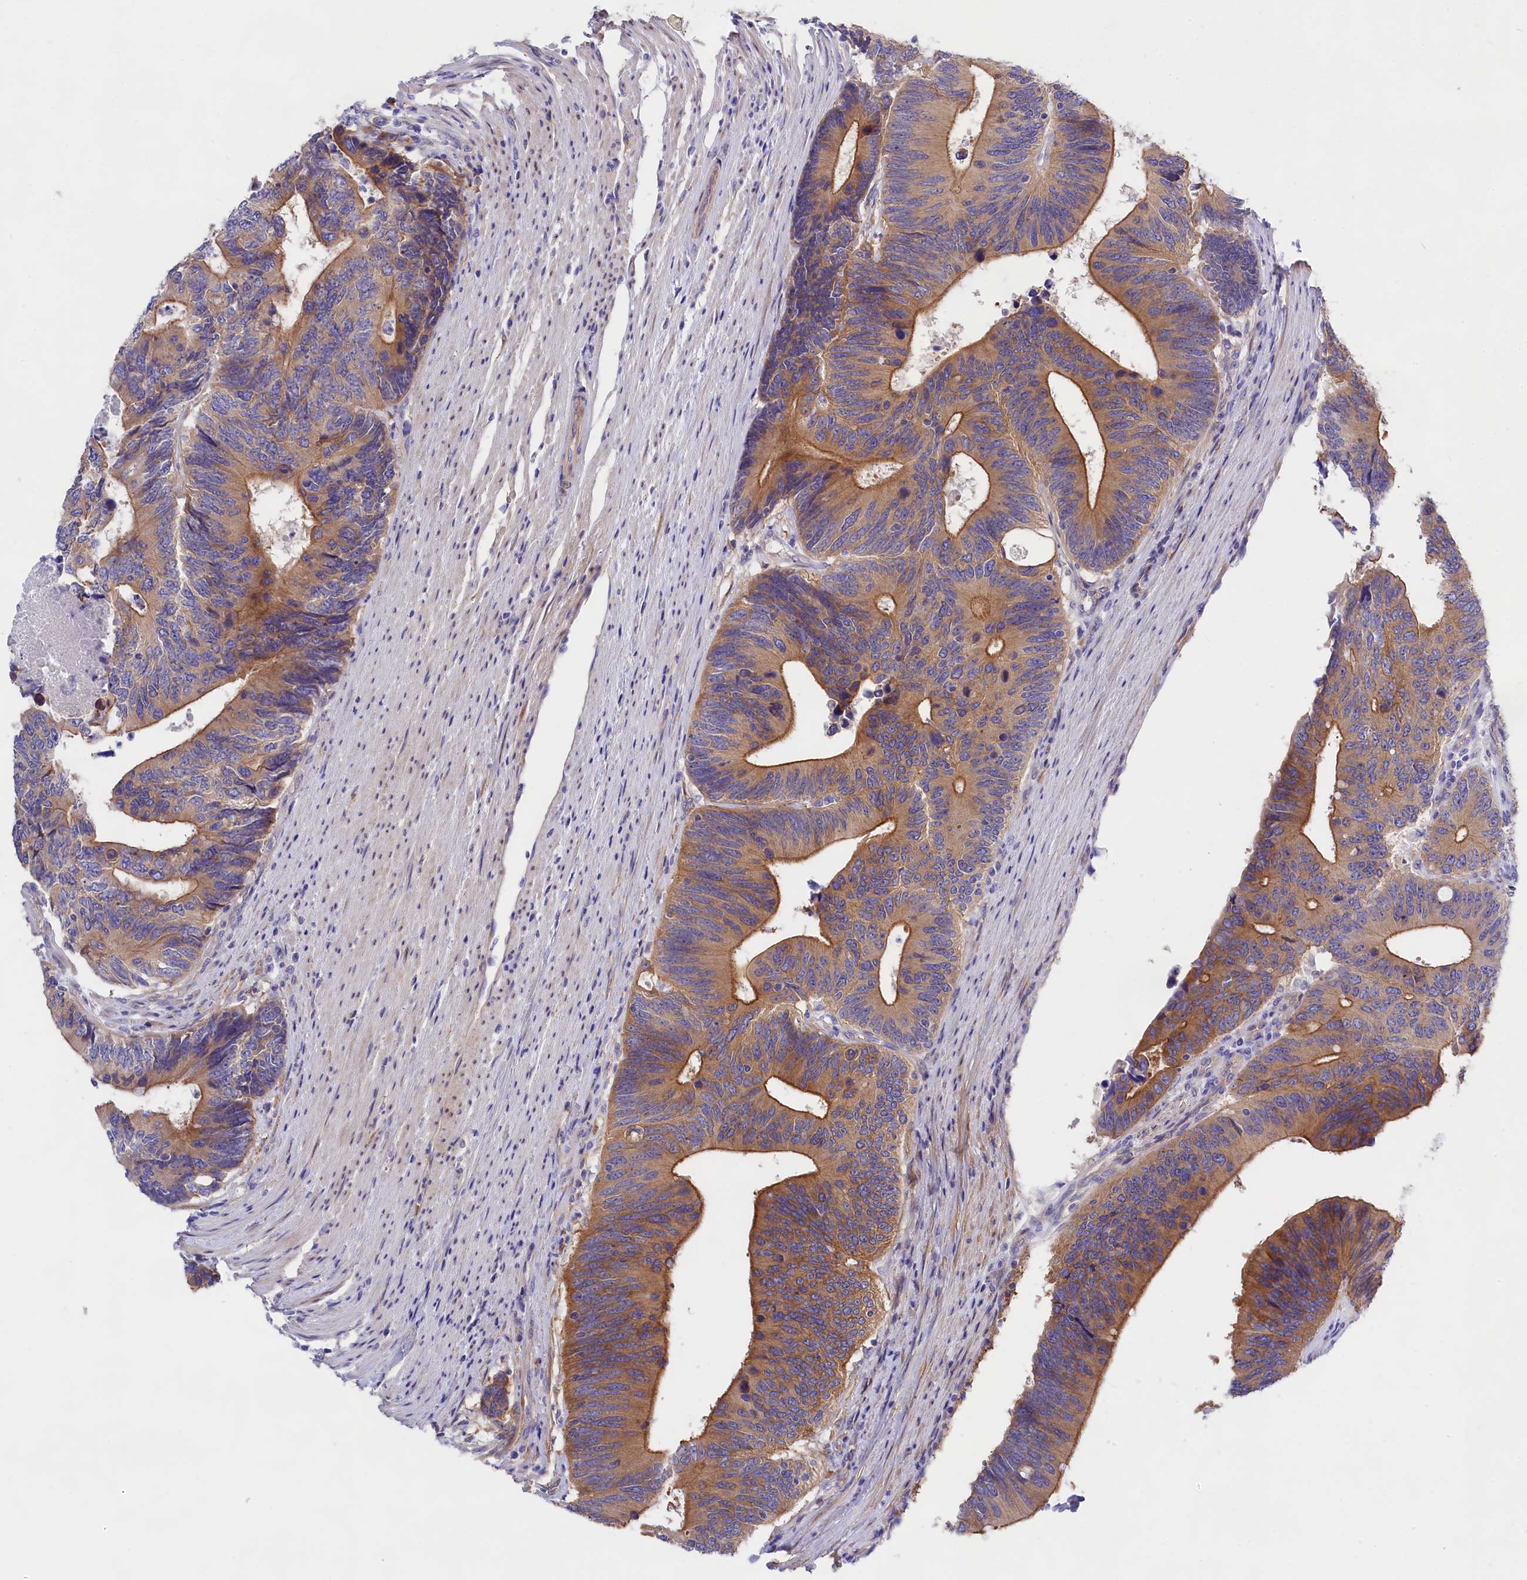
{"staining": {"intensity": "moderate", "quantity": ">75%", "location": "cytoplasmic/membranous"}, "tissue": "colorectal cancer", "cell_type": "Tumor cells", "image_type": "cancer", "snomed": [{"axis": "morphology", "description": "Adenocarcinoma, NOS"}, {"axis": "topography", "description": "Colon"}], "caption": "Human colorectal cancer stained with a brown dye shows moderate cytoplasmic/membranous positive staining in approximately >75% of tumor cells.", "gene": "PPP1R13L", "patient": {"sex": "male", "age": 87}}